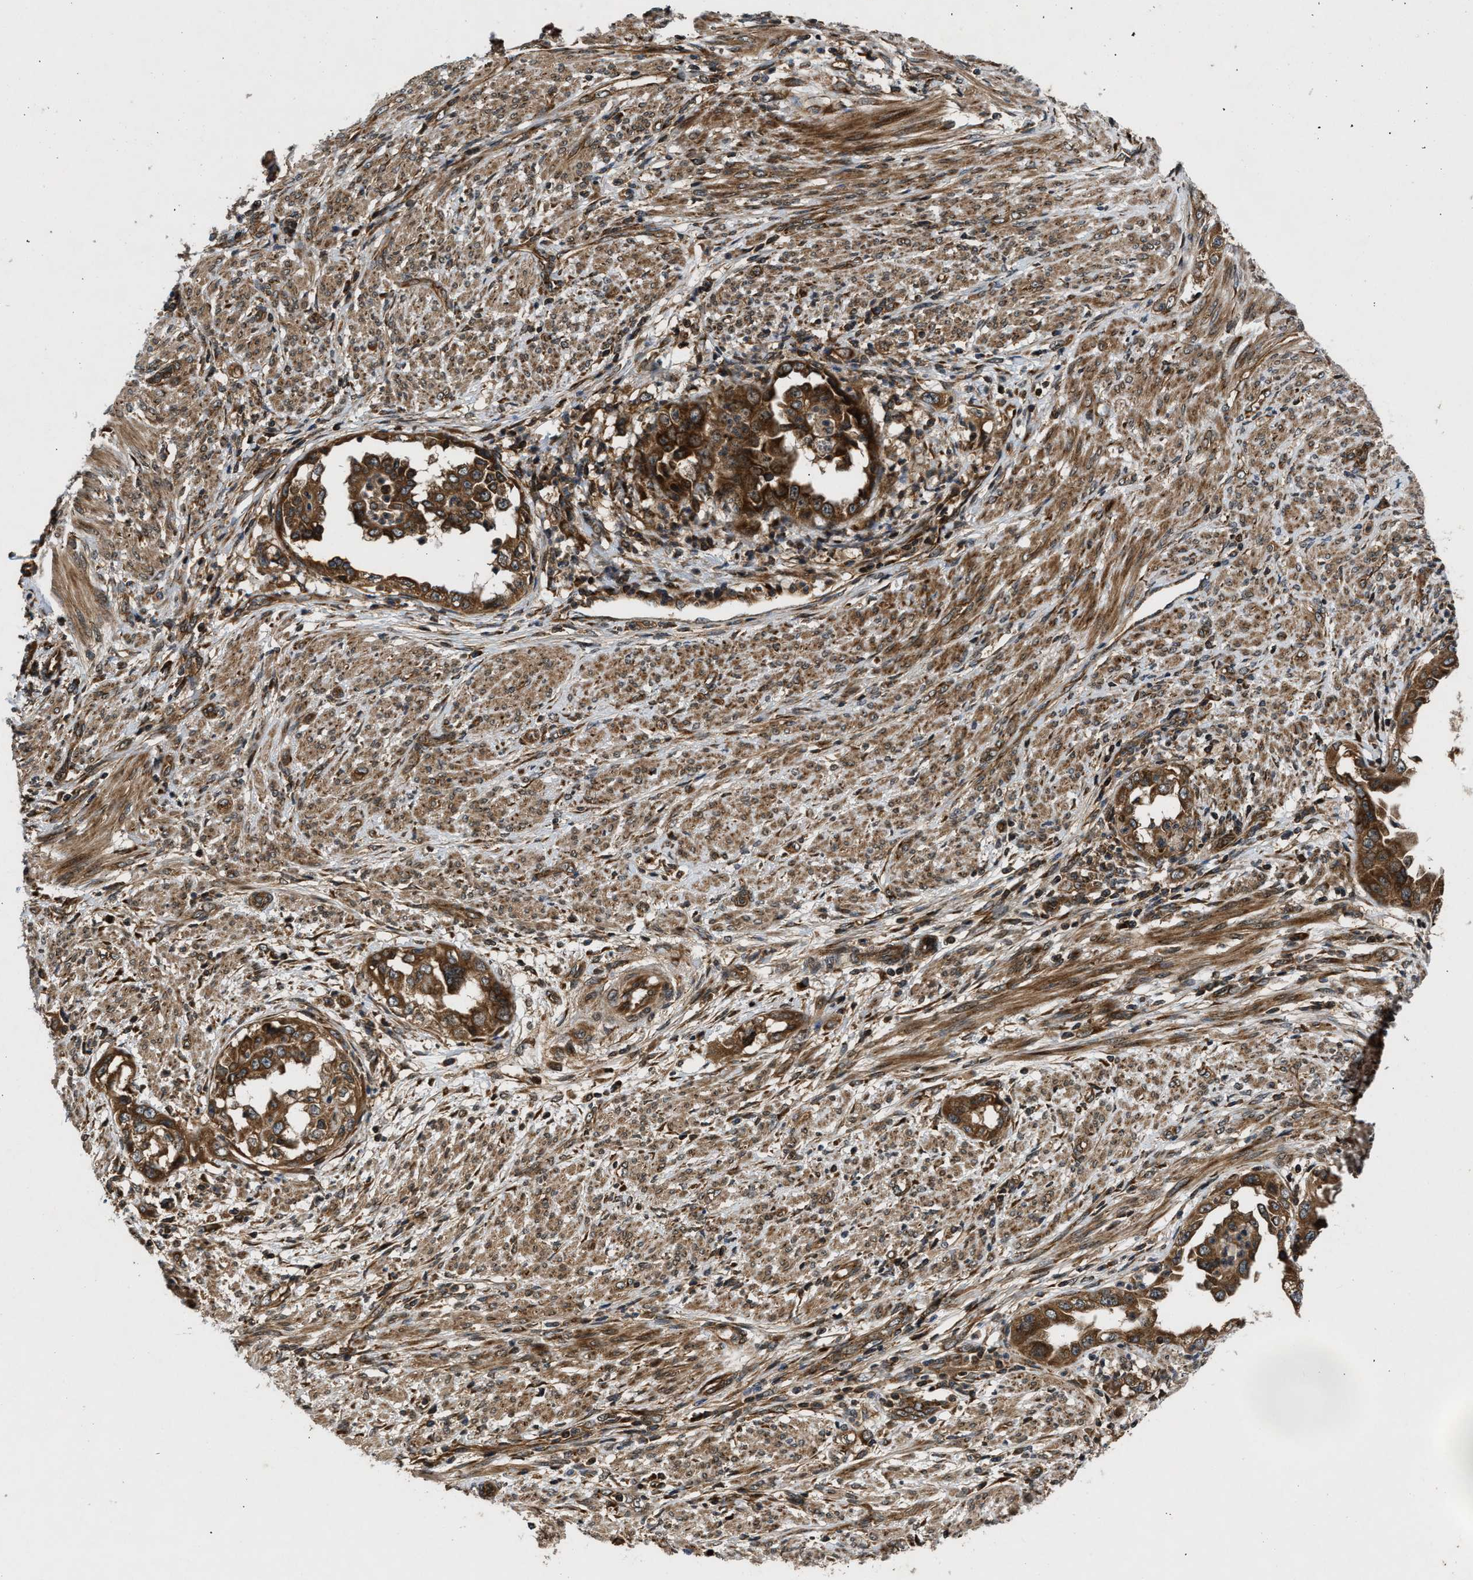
{"staining": {"intensity": "strong", "quantity": ">75%", "location": "cytoplasmic/membranous"}, "tissue": "endometrial cancer", "cell_type": "Tumor cells", "image_type": "cancer", "snomed": [{"axis": "morphology", "description": "Adenocarcinoma, NOS"}, {"axis": "topography", "description": "Endometrium"}], "caption": "Protein expression analysis of human endometrial adenocarcinoma reveals strong cytoplasmic/membranous staining in about >75% of tumor cells.", "gene": "PNPLA8", "patient": {"sex": "female", "age": 85}}